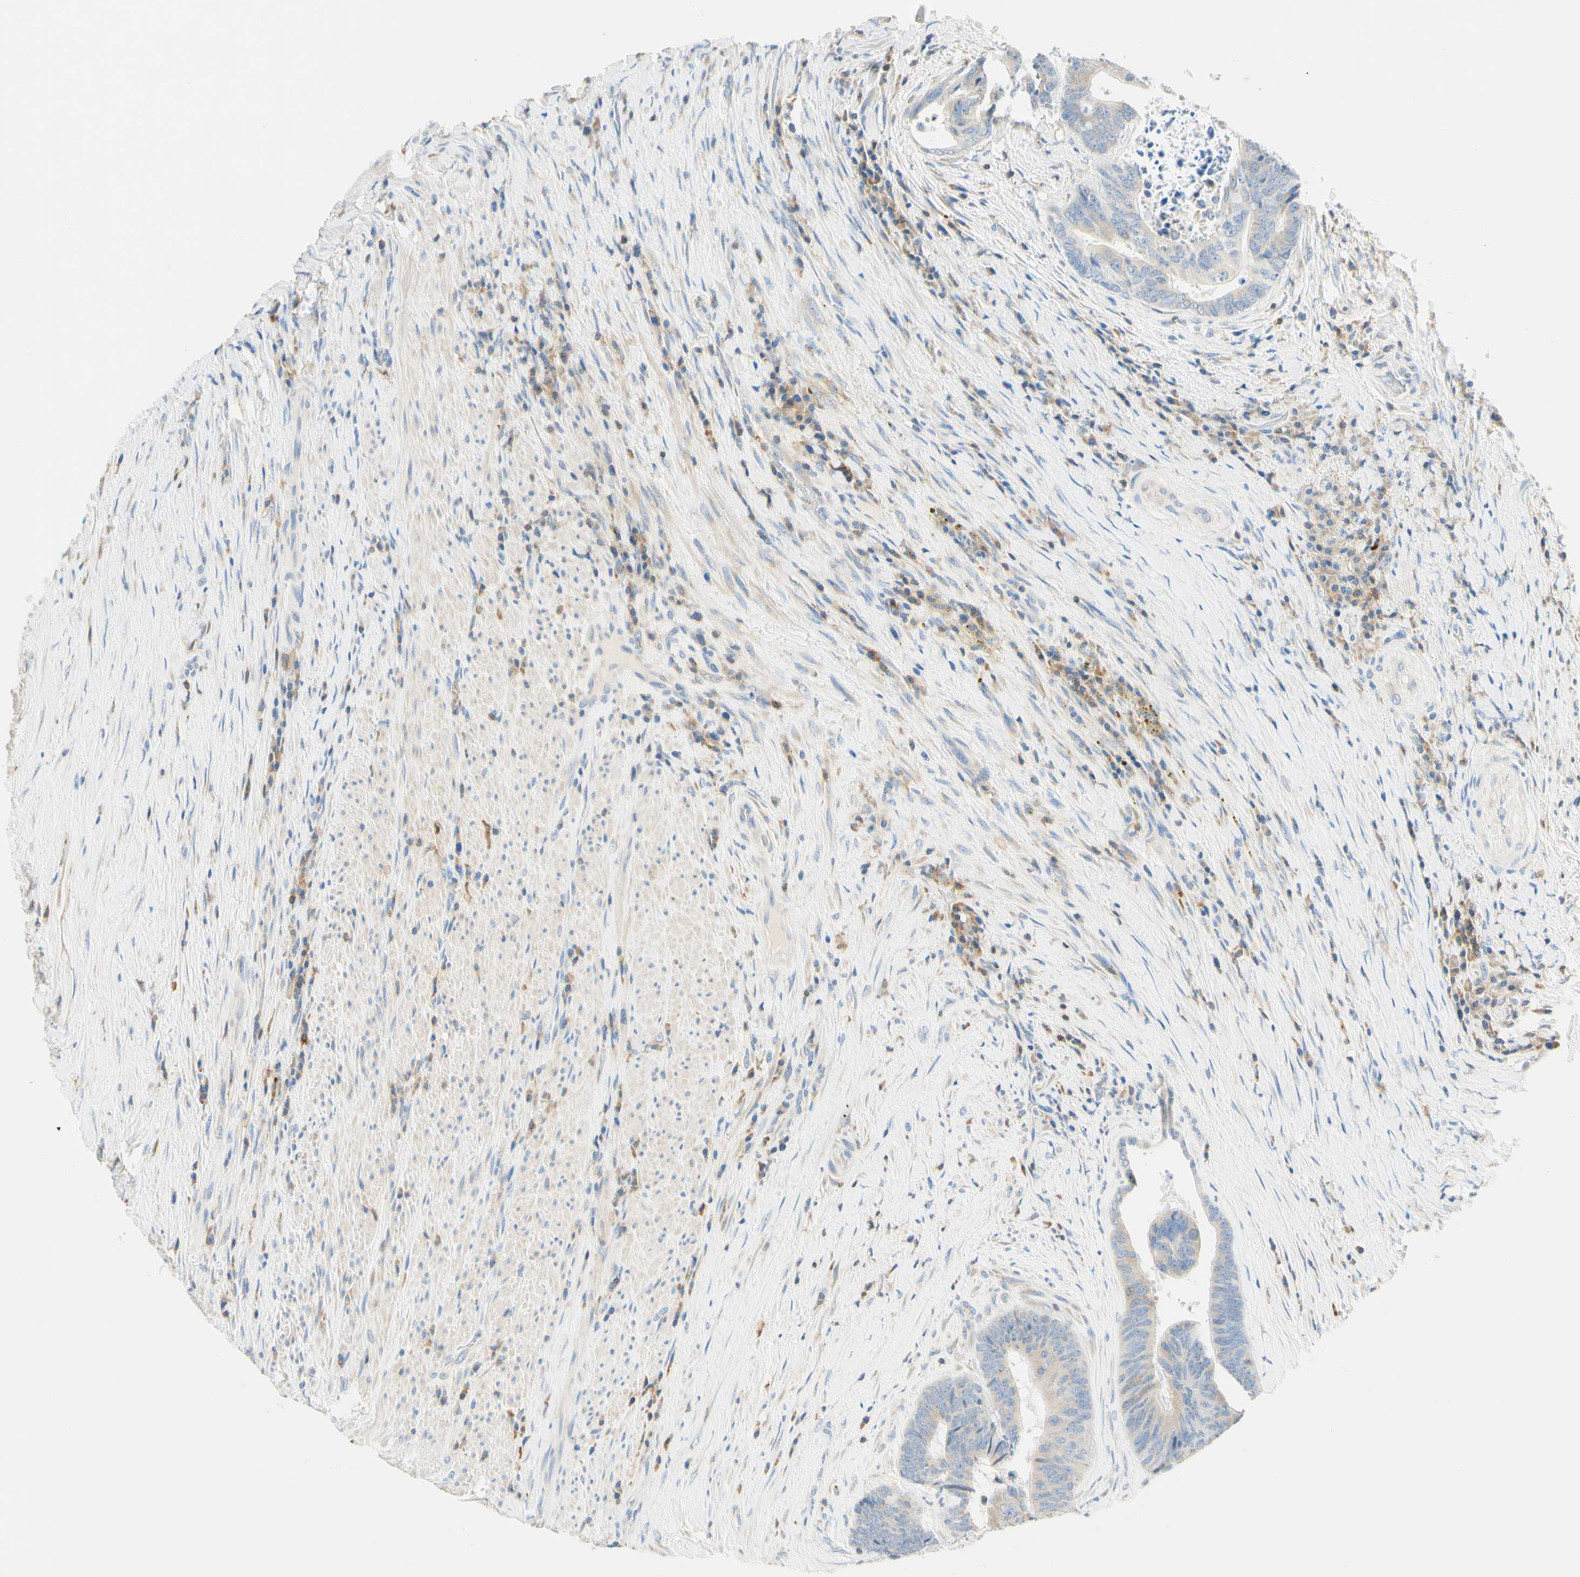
{"staining": {"intensity": "weak", "quantity": "<25%", "location": "cytoplasmic/membranous"}, "tissue": "colorectal cancer", "cell_type": "Tumor cells", "image_type": "cancer", "snomed": [{"axis": "morphology", "description": "Adenocarcinoma, NOS"}, {"axis": "topography", "description": "Rectum"}], "caption": "Immunohistochemical staining of human colorectal cancer (adenocarcinoma) shows no significant positivity in tumor cells.", "gene": "LAT", "patient": {"sex": "male", "age": 72}}